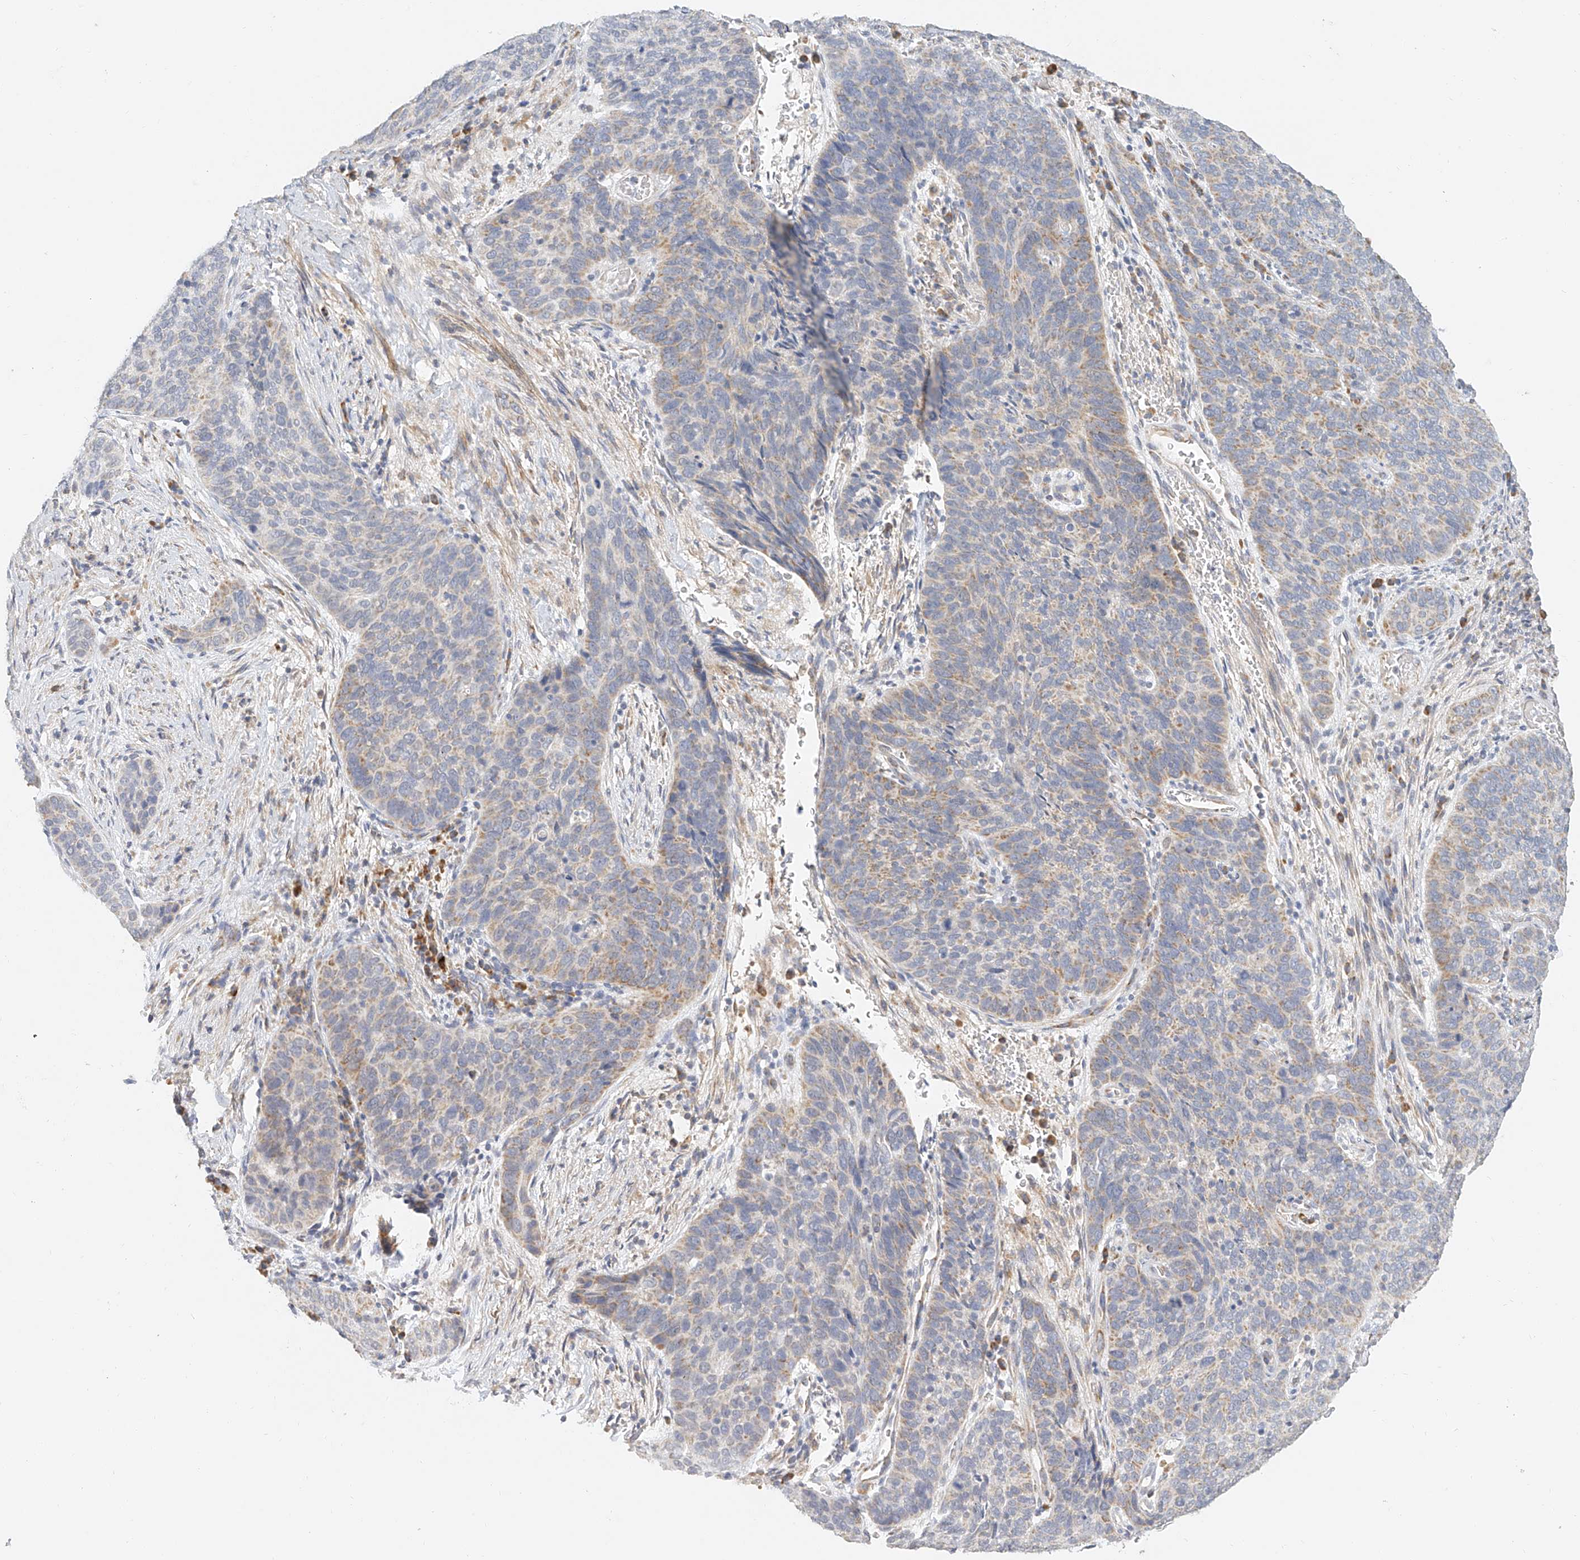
{"staining": {"intensity": "weak", "quantity": "<25%", "location": "cytoplasmic/membranous"}, "tissue": "cervical cancer", "cell_type": "Tumor cells", "image_type": "cancer", "snomed": [{"axis": "morphology", "description": "Squamous cell carcinoma, NOS"}, {"axis": "topography", "description": "Cervix"}], "caption": "There is no significant staining in tumor cells of cervical squamous cell carcinoma.", "gene": "CXorf58", "patient": {"sex": "female", "age": 60}}